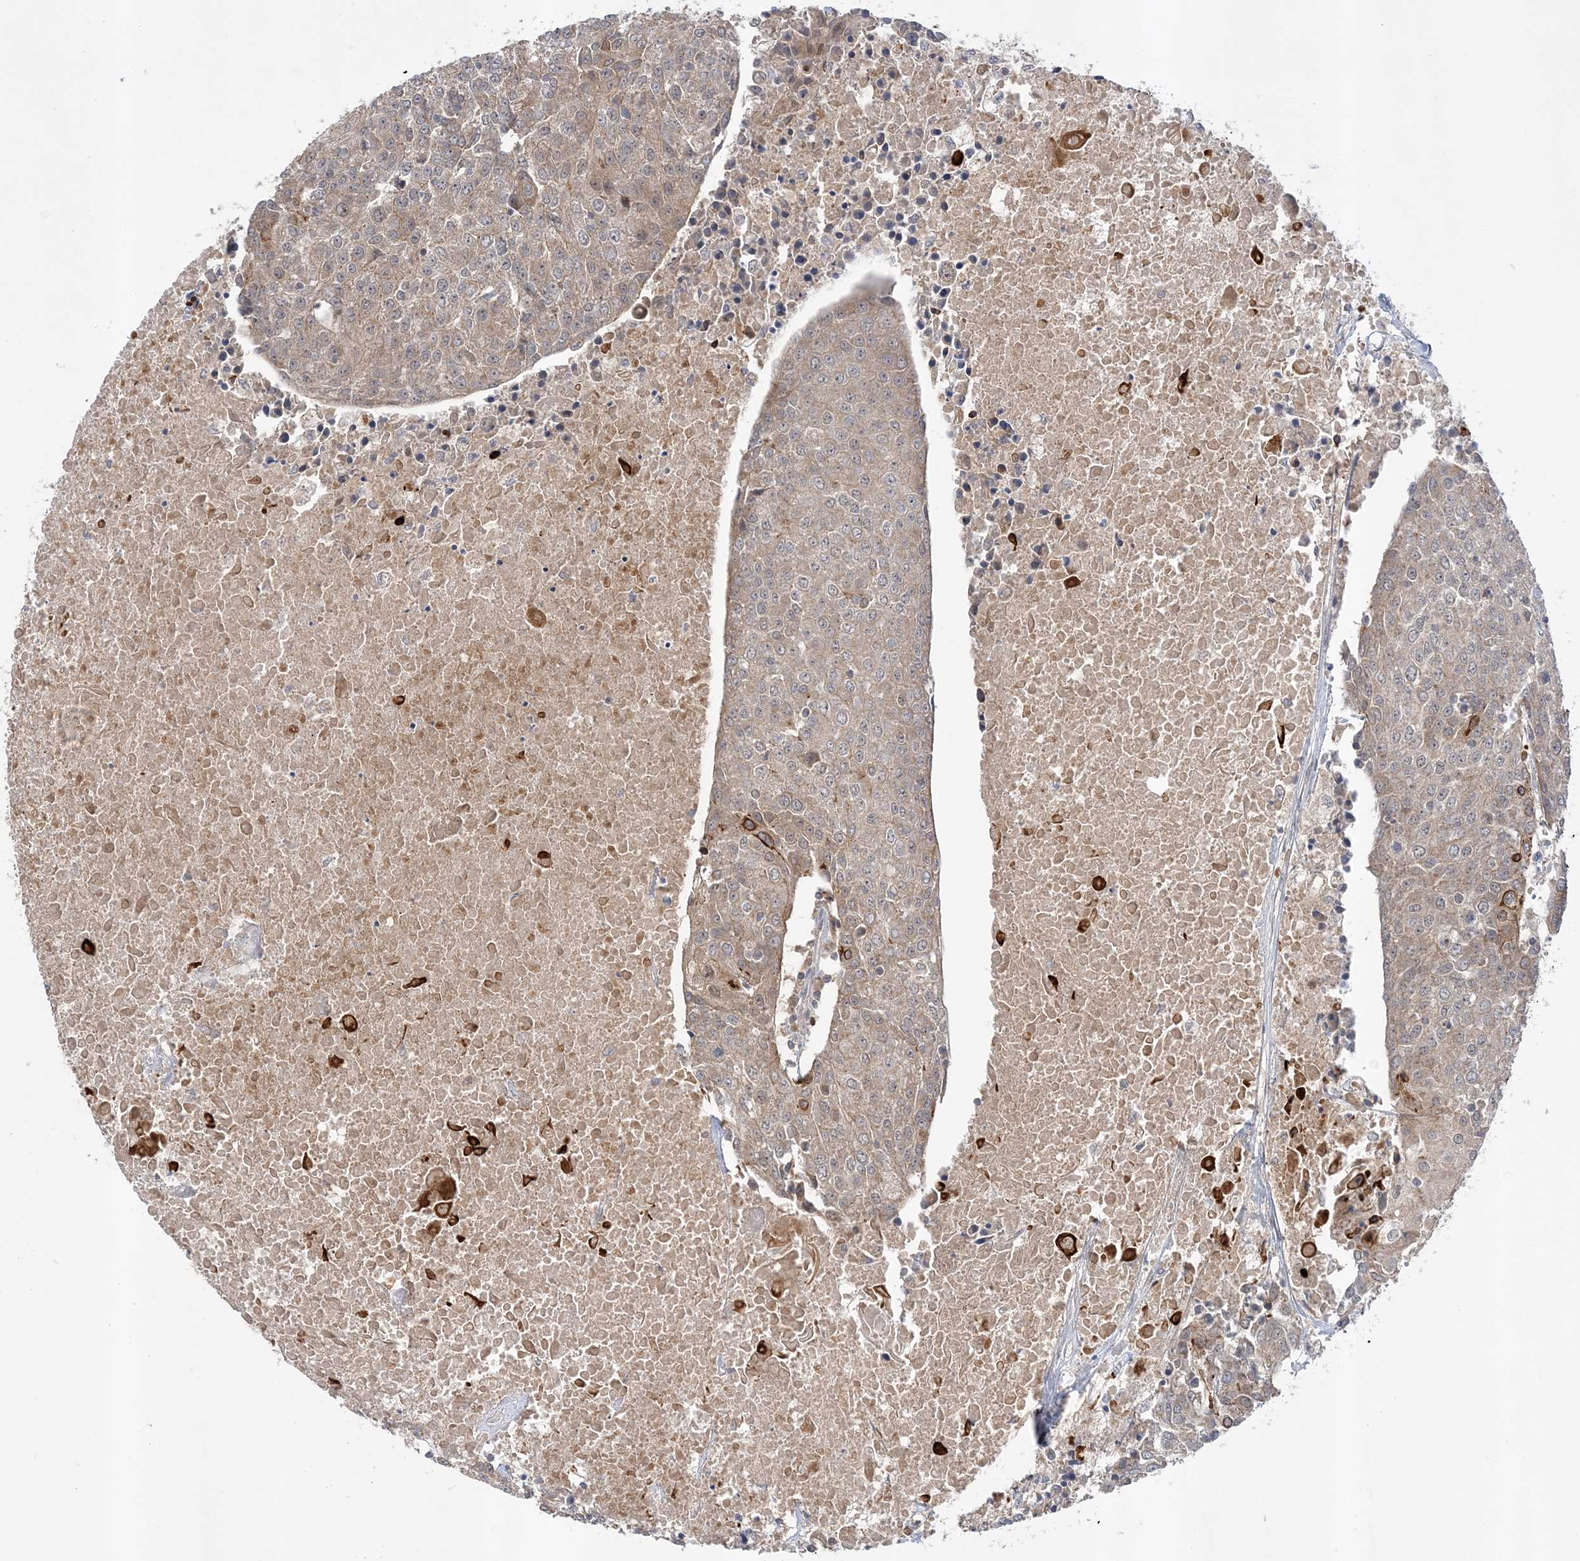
{"staining": {"intensity": "weak", "quantity": ">75%", "location": "cytoplasmic/membranous"}, "tissue": "urothelial cancer", "cell_type": "Tumor cells", "image_type": "cancer", "snomed": [{"axis": "morphology", "description": "Urothelial carcinoma, High grade"}, {"axis": "topography", "description": "Urinary bladder"}], "caption": "This is an image of immunohistochemistry (IHC) staining of urothelial cancer, which shows weak positivity in the cytoplasmic/membranous of tumor cells.", "gene": "MMADHC", "patient": {"sex": "female", "age": 85}}